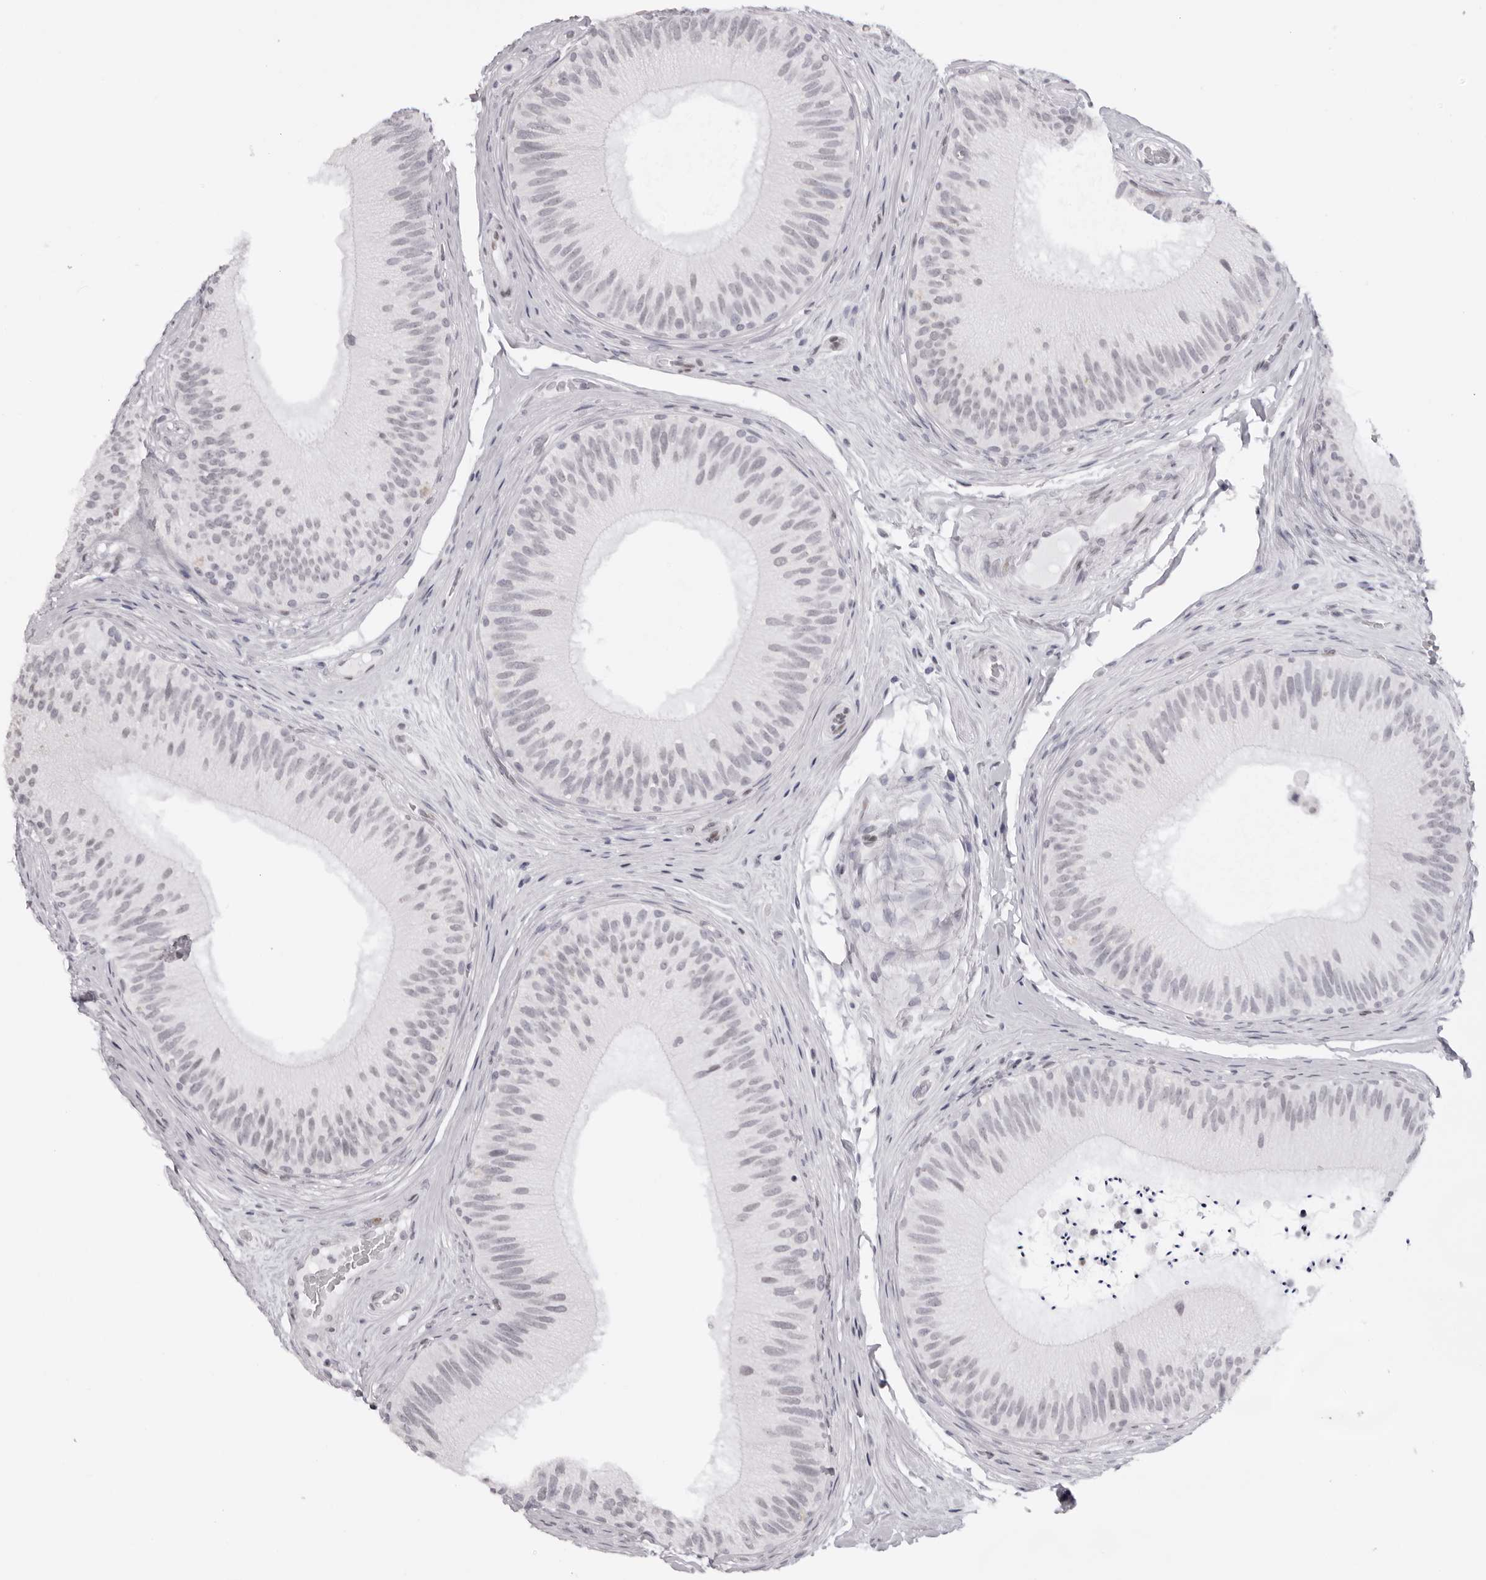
{"staining": {"intensity": "negative", "quantity": "none", "location": "none"}, "tissue": "epididymis", "cell_type": "Glandular cells", "image_type": "normal", "snomed": [{"axis": "morphology", "description": "Normal tissue, NOS"}, {"axis": "topography", "description": "Epididymis"}], "caption": "Glandular cells show no significant expression in normal epididymis. The staining is performed using DAB brown chromogen with nuclei counter-stained in using hematoxylin.", "gene": "MAFK", "patient": {"sex": "male", "age": 45}}